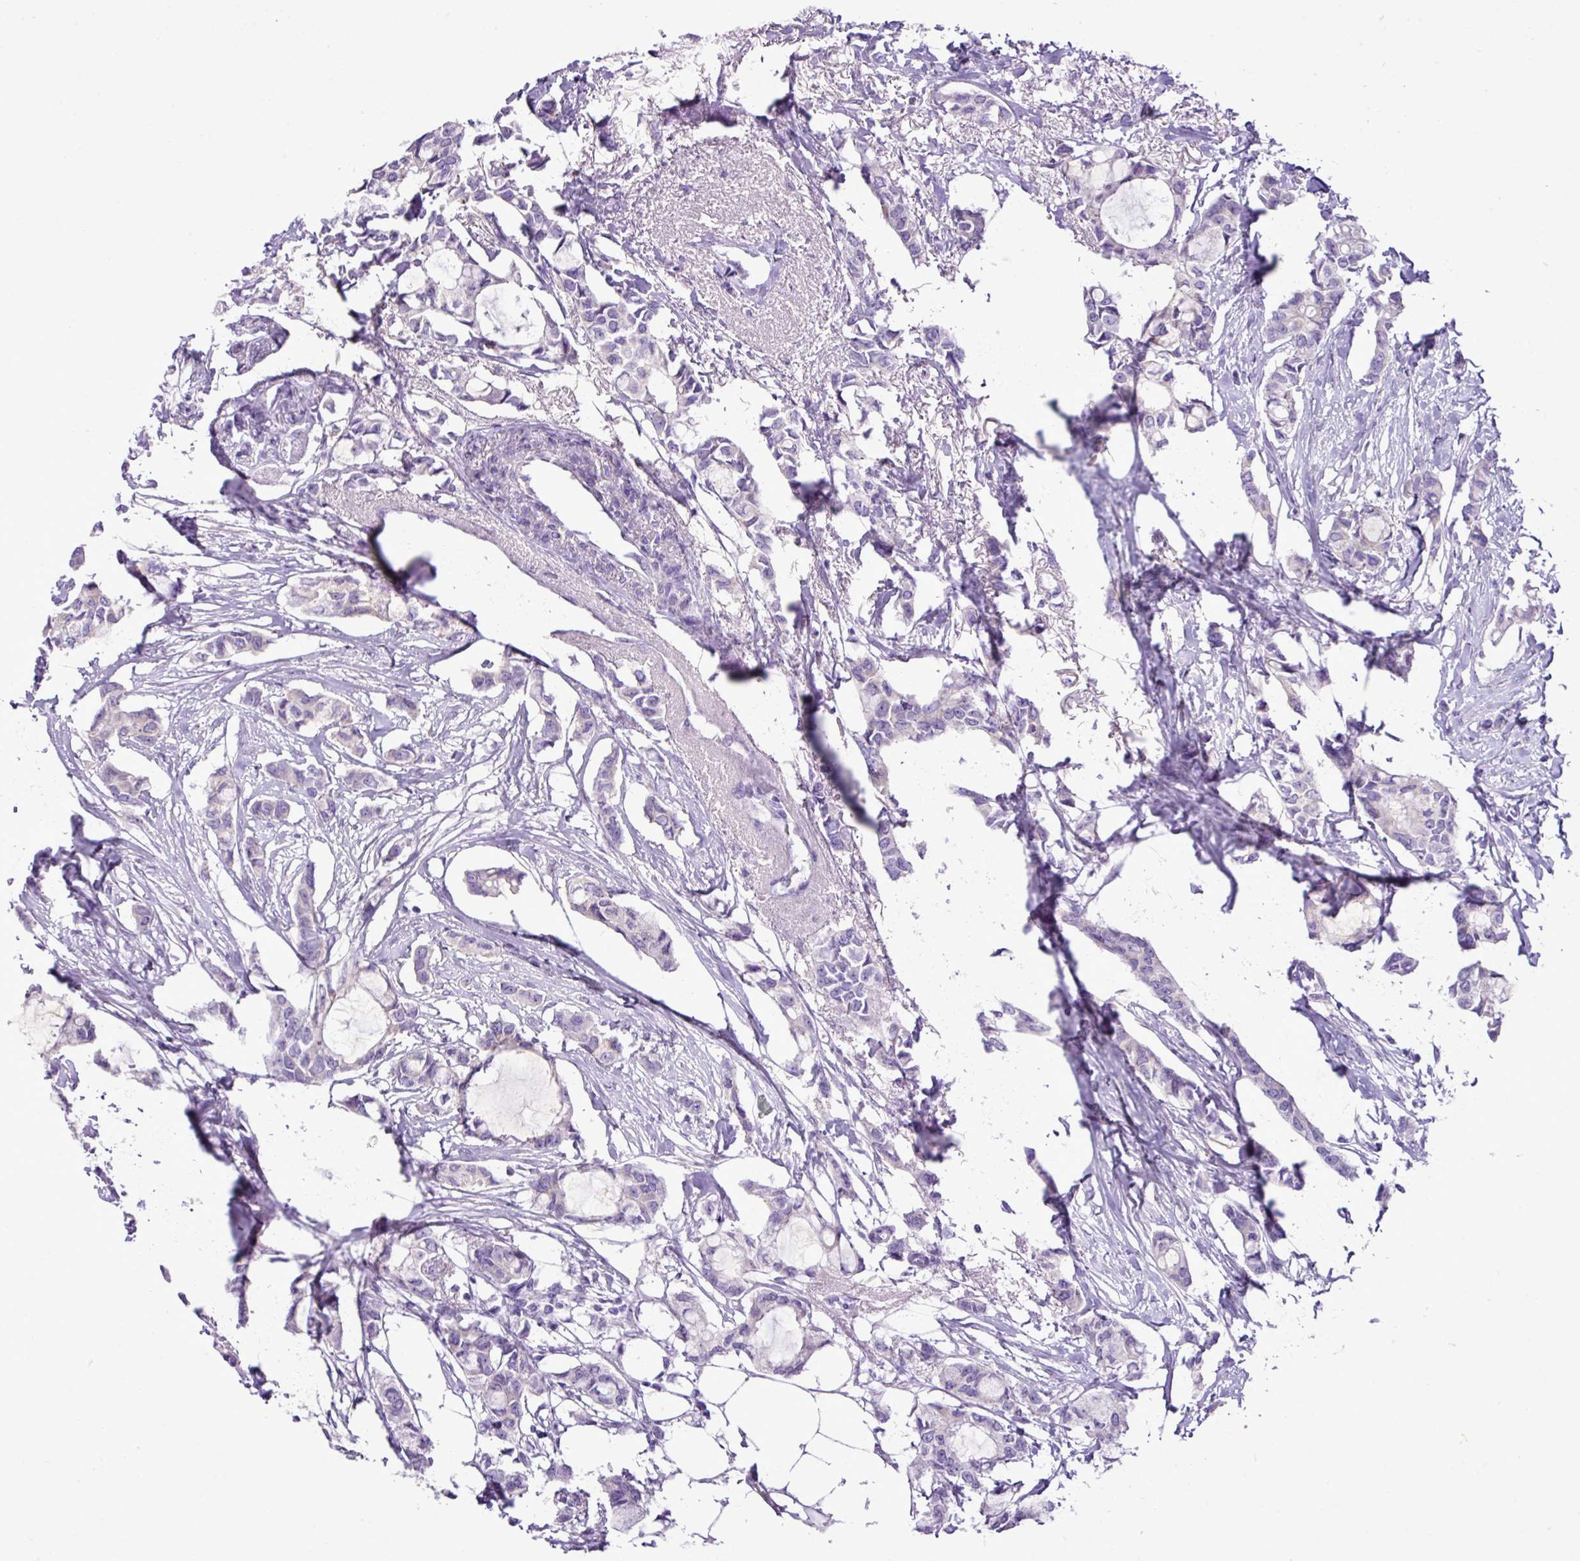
{"staining": {"intensity": "negative", "quantity": "none", "location": "none"}, "tissue": "breast cancer", "cell_type": "Tumor cells", "image_type": "cancer", "snomed": [{"axis": "morphology", "description": "Duct carcinoma"}, {"axis": "topography", "description": "Breast"}], "caption": "A high-resolution image shows immunohistochemistry staining of breast cancer, which reveals no significant expression in tumor cells. Nuclei are stained in blue.", "gene": "ZSCAN5A", "patient": {"sex": "female", "age": 73}}